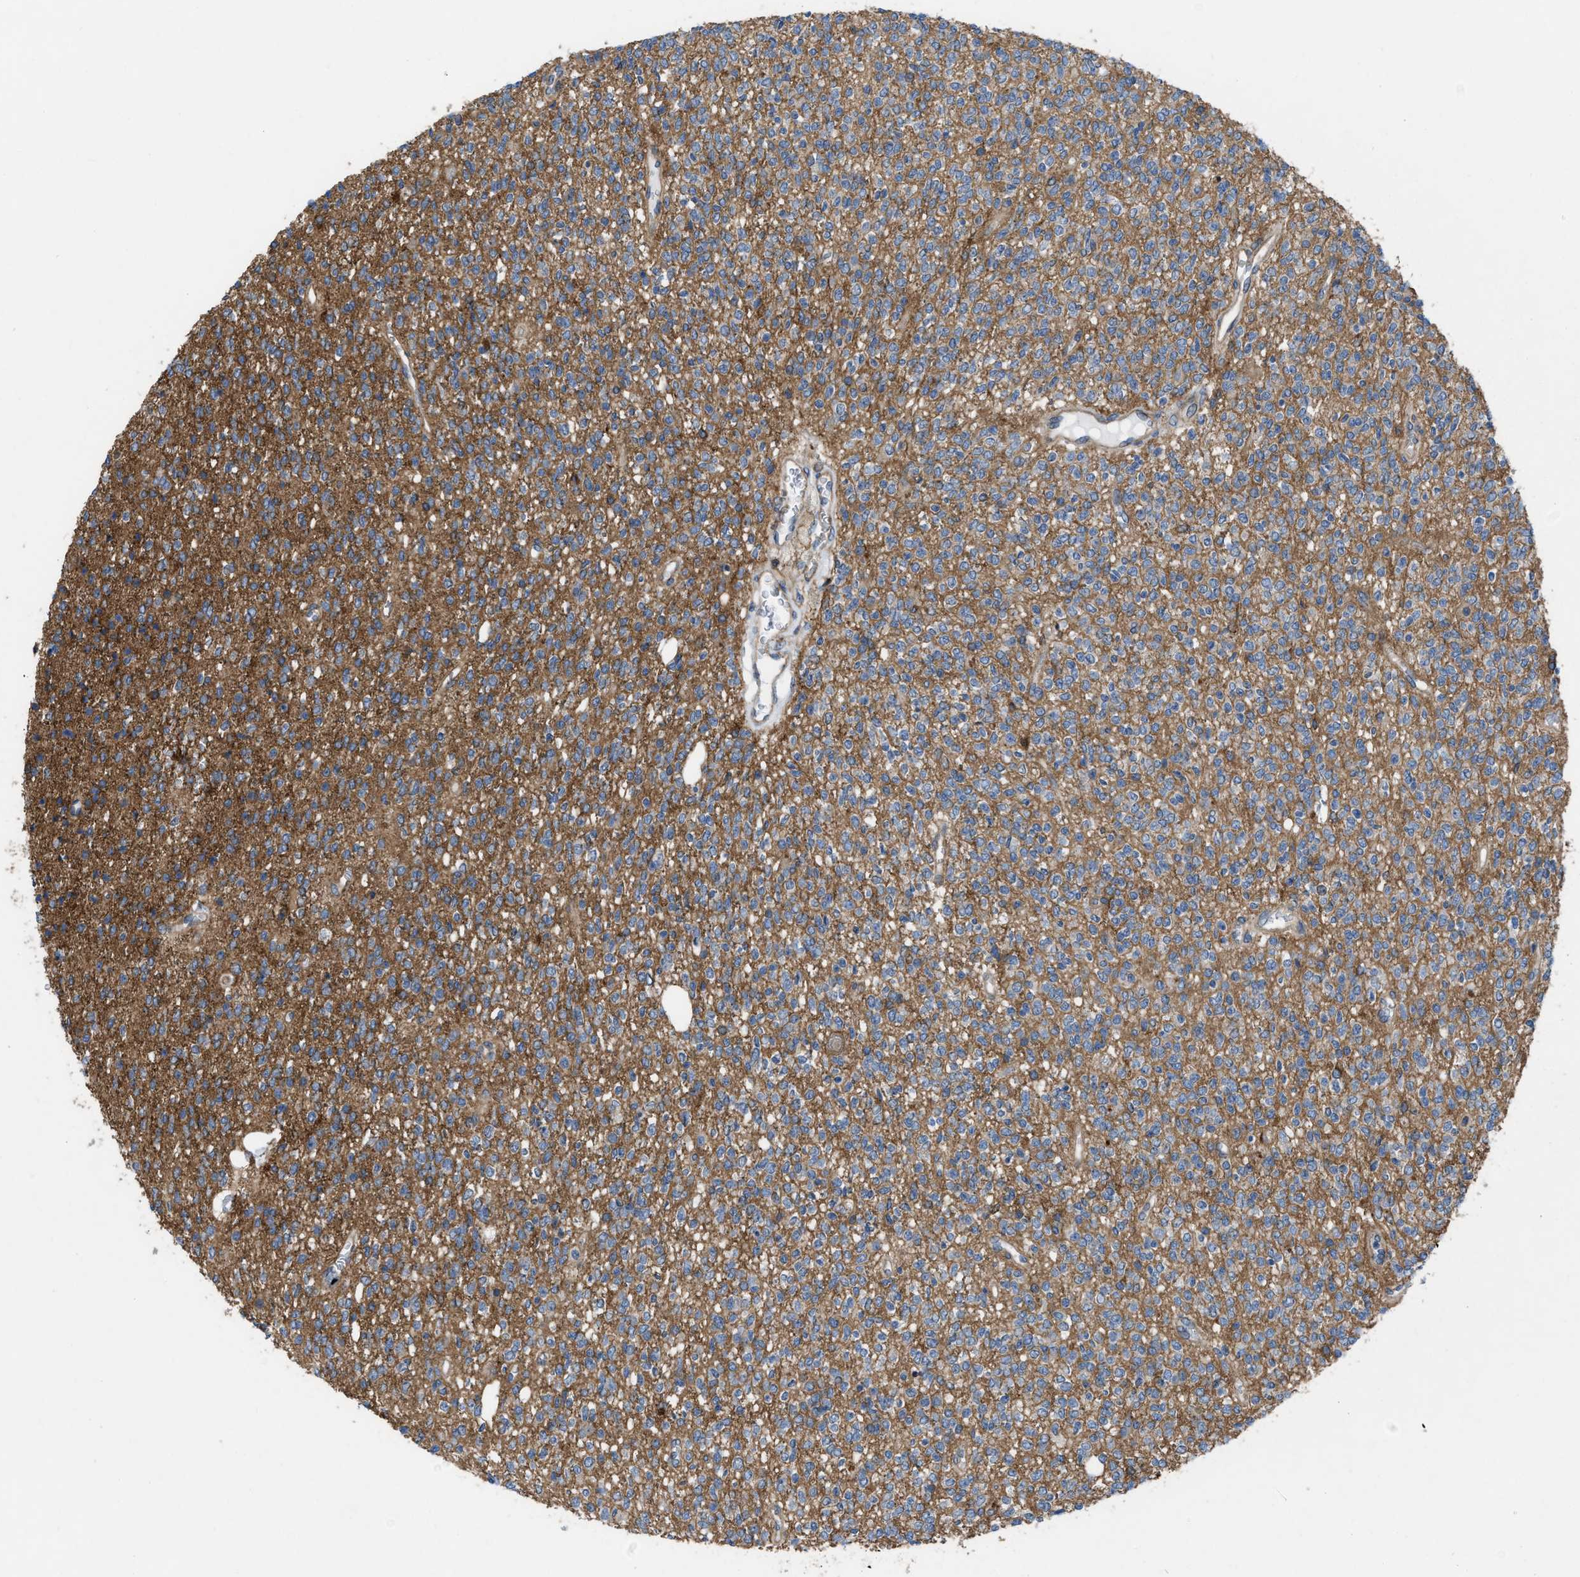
{"staining": {"intensity": "moderate", "quantity": "<25%", "location": "cytoplasmic/membranous"}, "tissue": "glioma", "cell_type": "Tumor cells", "image_type": "cancer", "snomed": [{"axis": "morphology", "description": "Glioma, malignant, High grade"}, {"axis": "topography", "description": "Brain"}], "caption": "Immunohistochemical staining of human glioma shows moderate cytoplasmic/membranous protein expression in about <25% of tumor cells.", "gene": "MYO18A", "patient": {"sex": "male", "age": 34}}